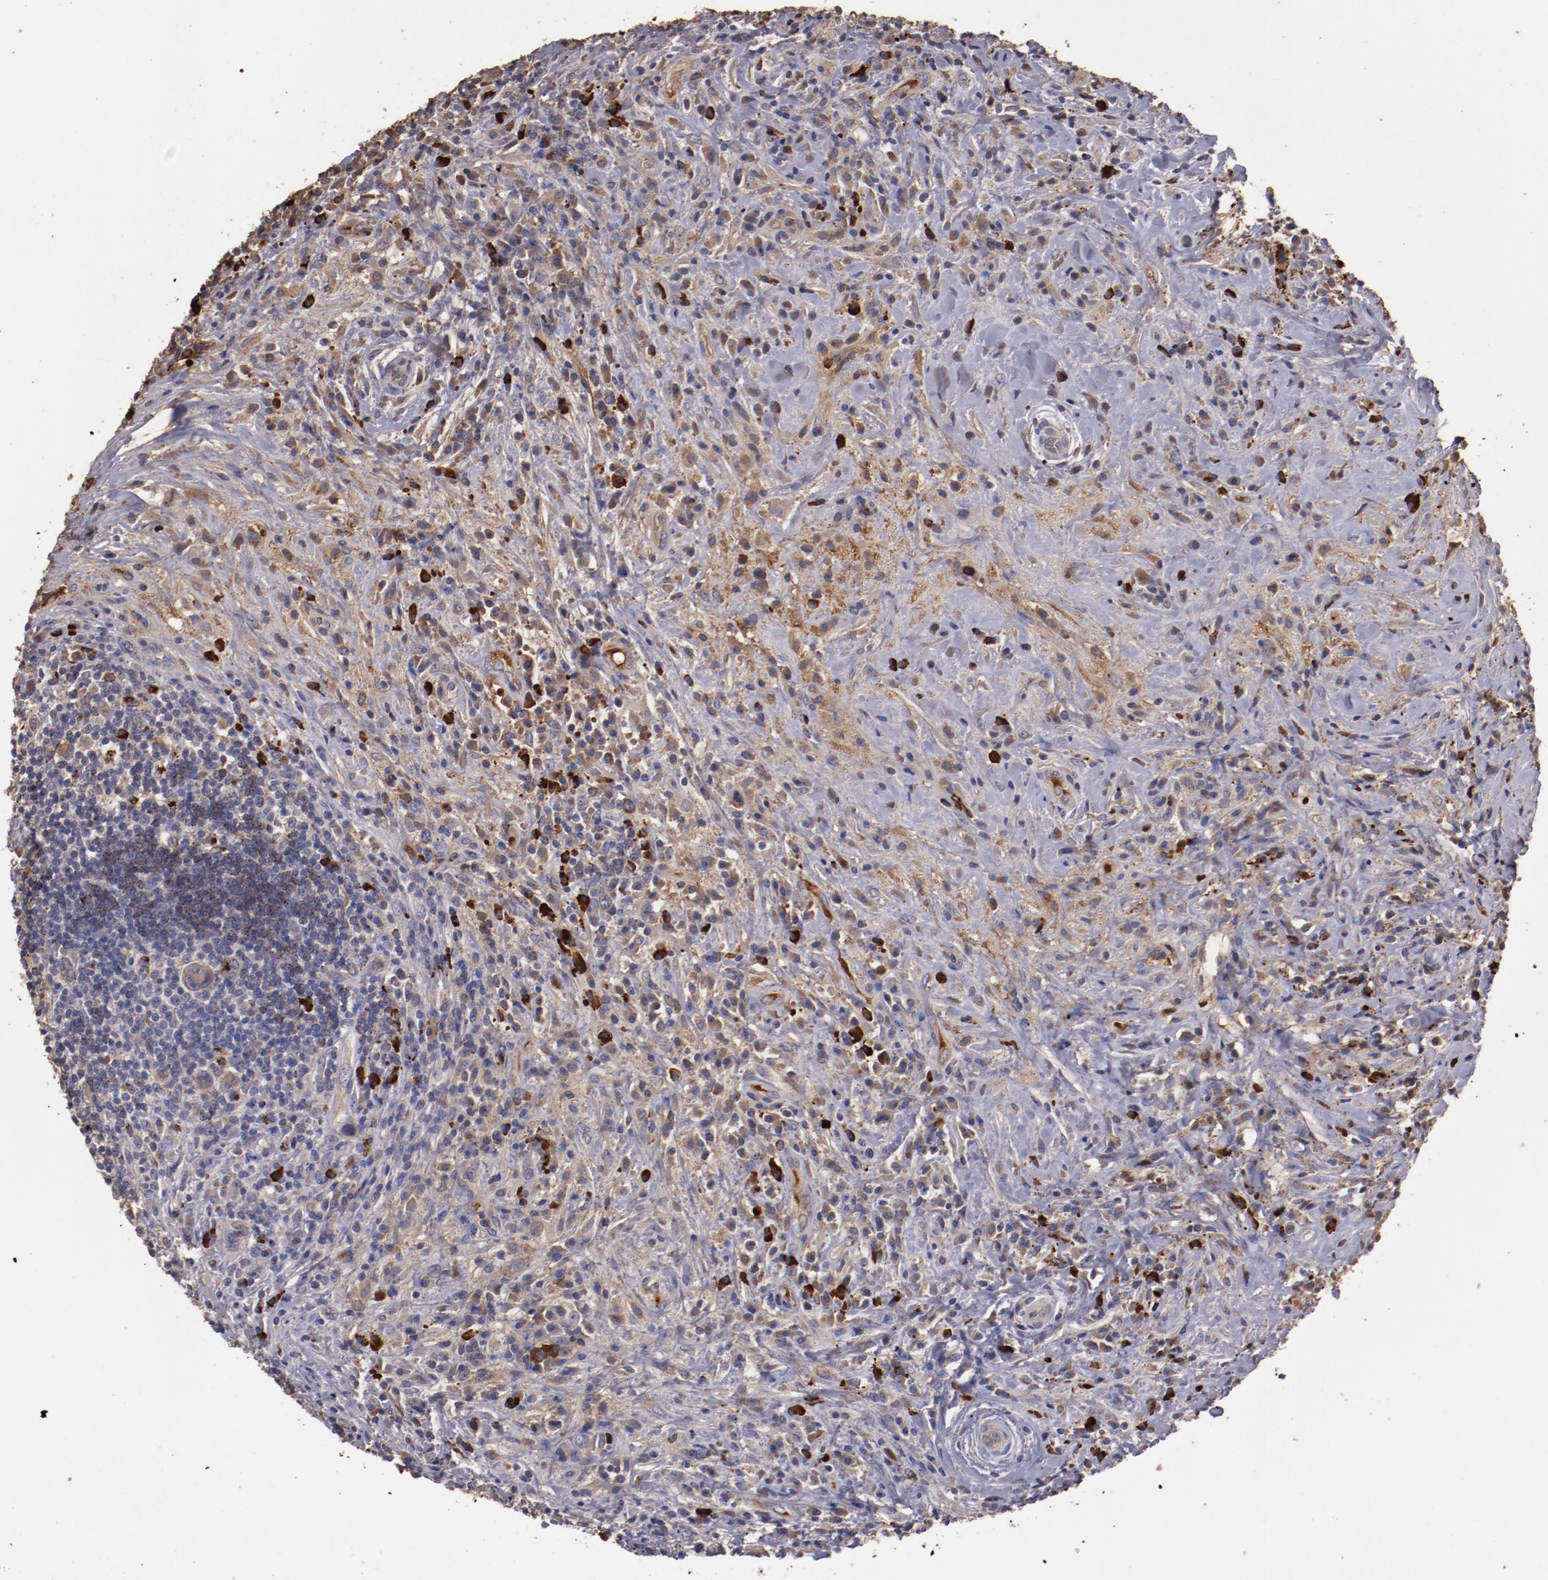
{"staining": {"intensity": "weak", "quantity": "<25%", "location": "cytoplasmic/membranous"}, "tissue": "lymphoma", "cell_type": "Tumor cells", "image_type": "cancer", "snomed": [{"axis": "morphology", "description": "Hodgkin's disease, NOS"}, {"axis": "topography", "description": "Lymph node"}], "caption": "Tumor cells are negative for protein expression in human Hodgkin's disease.", "gene": "SRRD", "patient": {"sex": "female", "age": 25}}